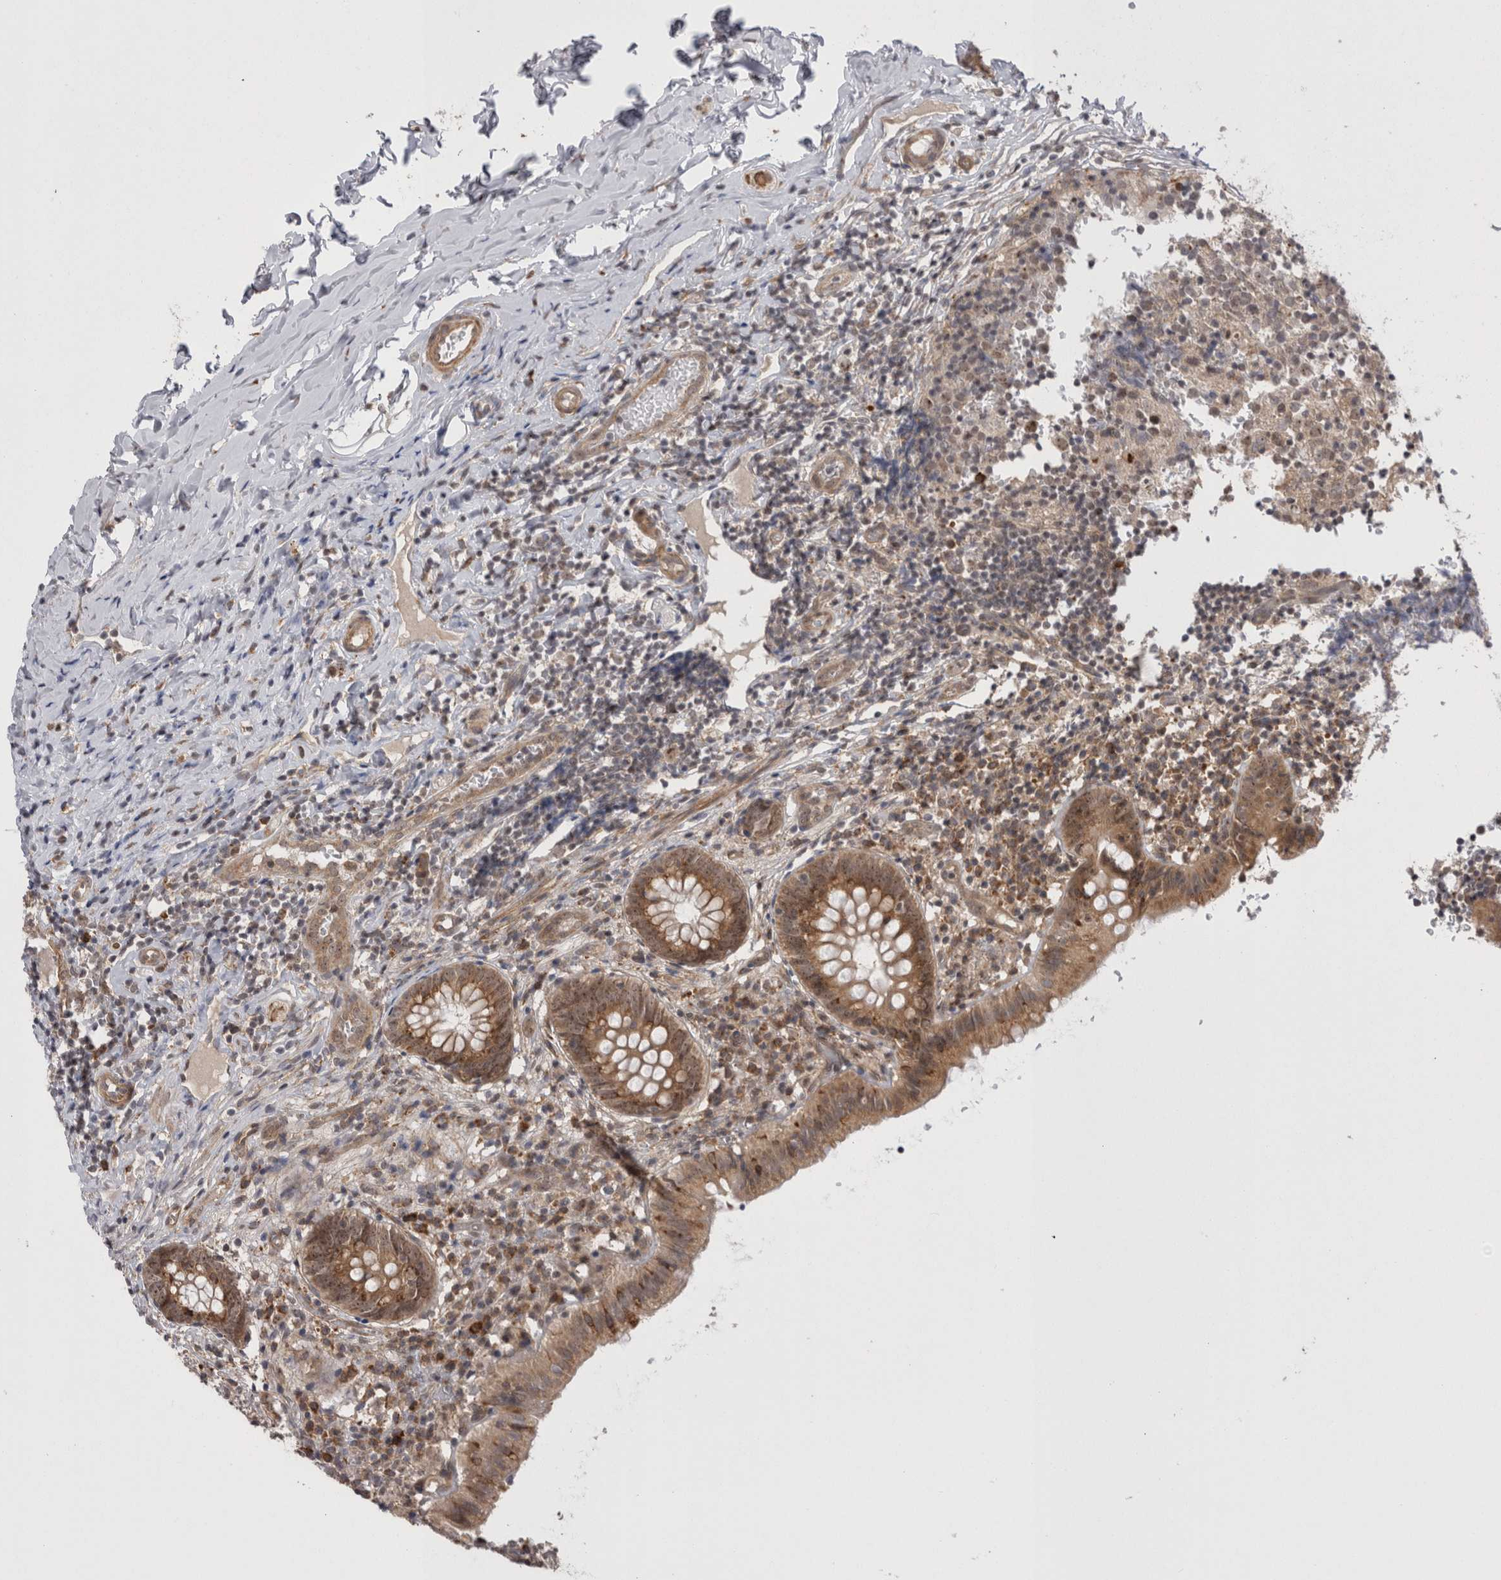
{"staining": {"intensity": "moderate", "quantity": ">75%", "location": "cytoplasmic/membranous,nuclear"}, "tissue": "appendix", "cell_type": "Glandular cells", "image_type": "normal", "snomed": [{"axis": "morphology", "description": "Normal tissue, NOS"}, {"axis": "topography", "description": "Appendix"}], "caption": "High-magnification brightfield microscopy of benign appendix stained with DAB (brown) and counterstained with hematoxylin (blue). glandular cells exhibit moderate cytoplasmic/membranous,nuclear staining is appreciated in approximately>75% of cells. The staining is performed using DAB brown chromogen to label protein expression. The nuclei are counter-stained blue using hematoxylin.", "gene": "EXOSC4", "patient": {"sex": "male", "age": 8}}